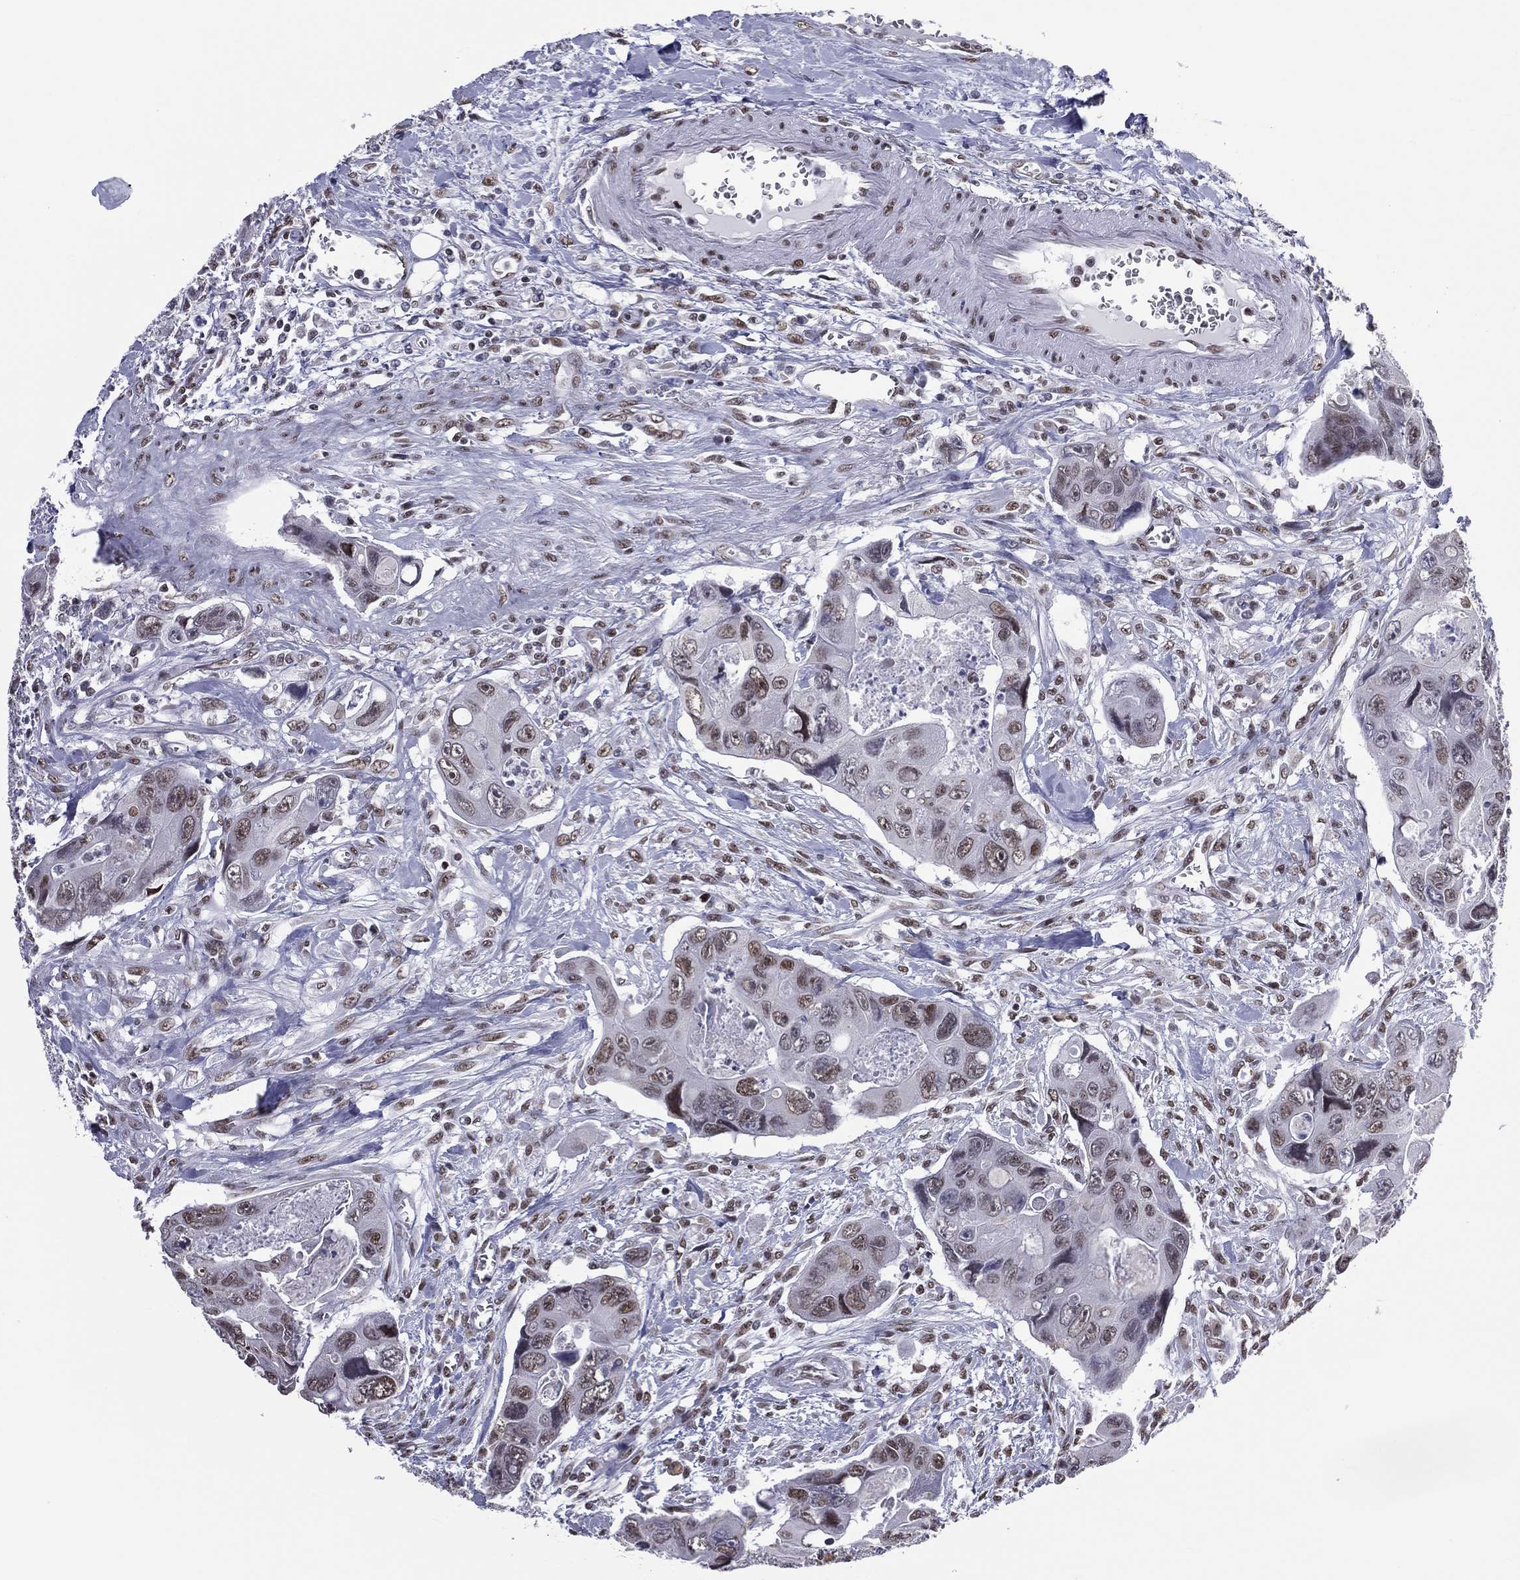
{"staining": {"intensity": "moderate", "quantity": "25%-75%", "location": "nuclear"}, "tissue": "colorectal cancer", "cell_type": "Tumor cells", "image_type": "cancer", "snomed": [{"axis": "morphology", "description": "Adenocarcinoma, NOS"}, {"axis": "topography", "description": "Rectum"}], "caption": "This image exhibits immunohistochemistry staining of colorectal adenocarcinoma, with medium moderate nuclear expression in approximately 25%-75% of tumor cells.", "gene": "ZNF7", "patient": {"sex": "male", "age": 62}}